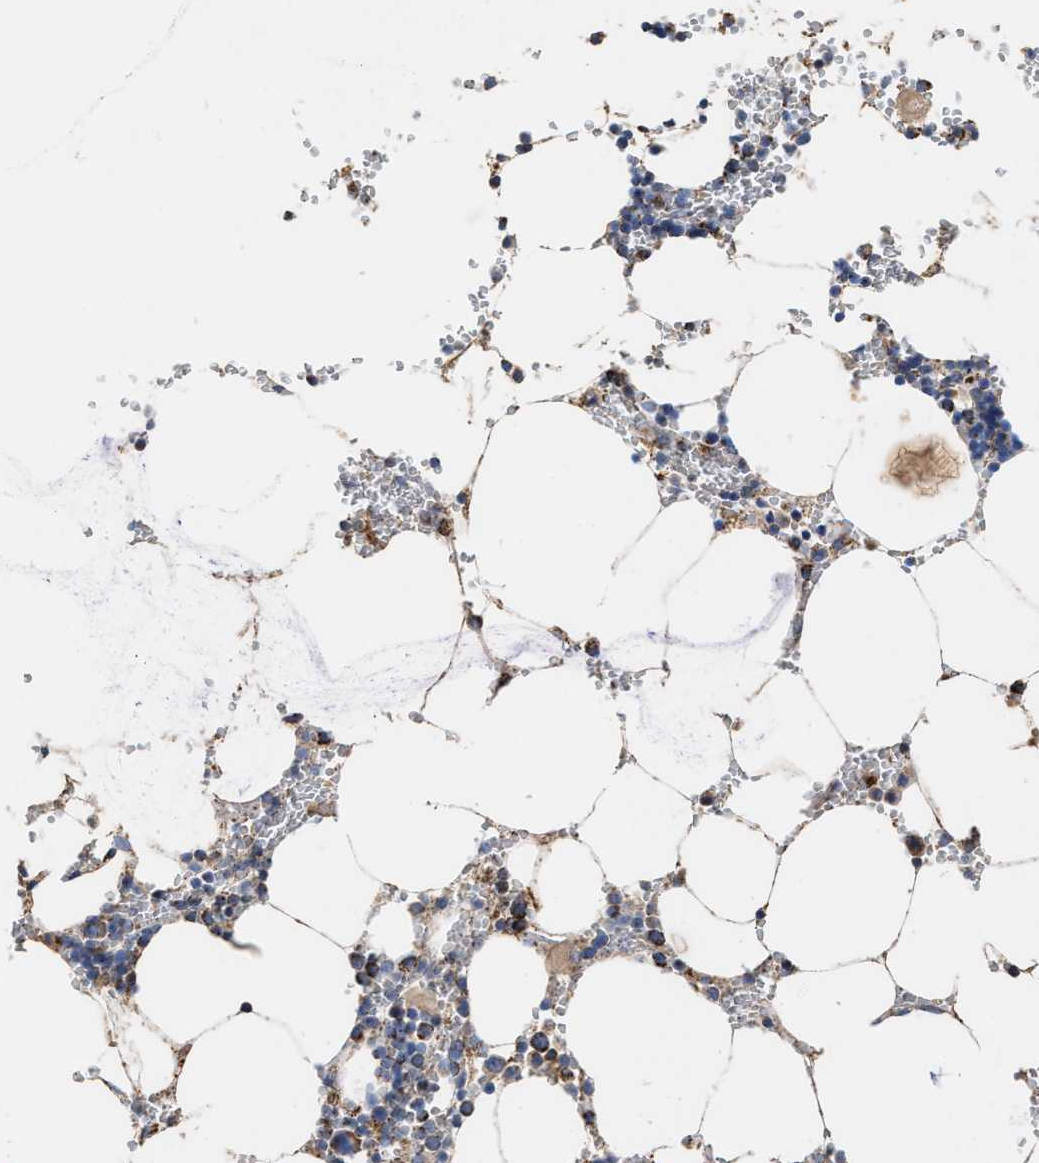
{"staining": {"intensity": "moderate", "quantity": "<25%", "location": "cytoplasmic/membranous"}, "tissue": "bone marrow", "cell_type": "Hematopoietic cells", "image_type": "normal", "snomed": [{"axis": "morphology", "description": "Normal tissue, NOS"}, {"axis": "topography", "description": "Bone marrow"}], "caption": "Immunohistochemical staining of normal human bone marrow demonstrates low levels of moderate cytoplasmic/membranous positivity in approximately <25% of hematopoietic cells. (Brightfield microscopy of DAB IHC at high magnification).", "gene": "MECR", "patient": {"sex": "male", "age": 70}}